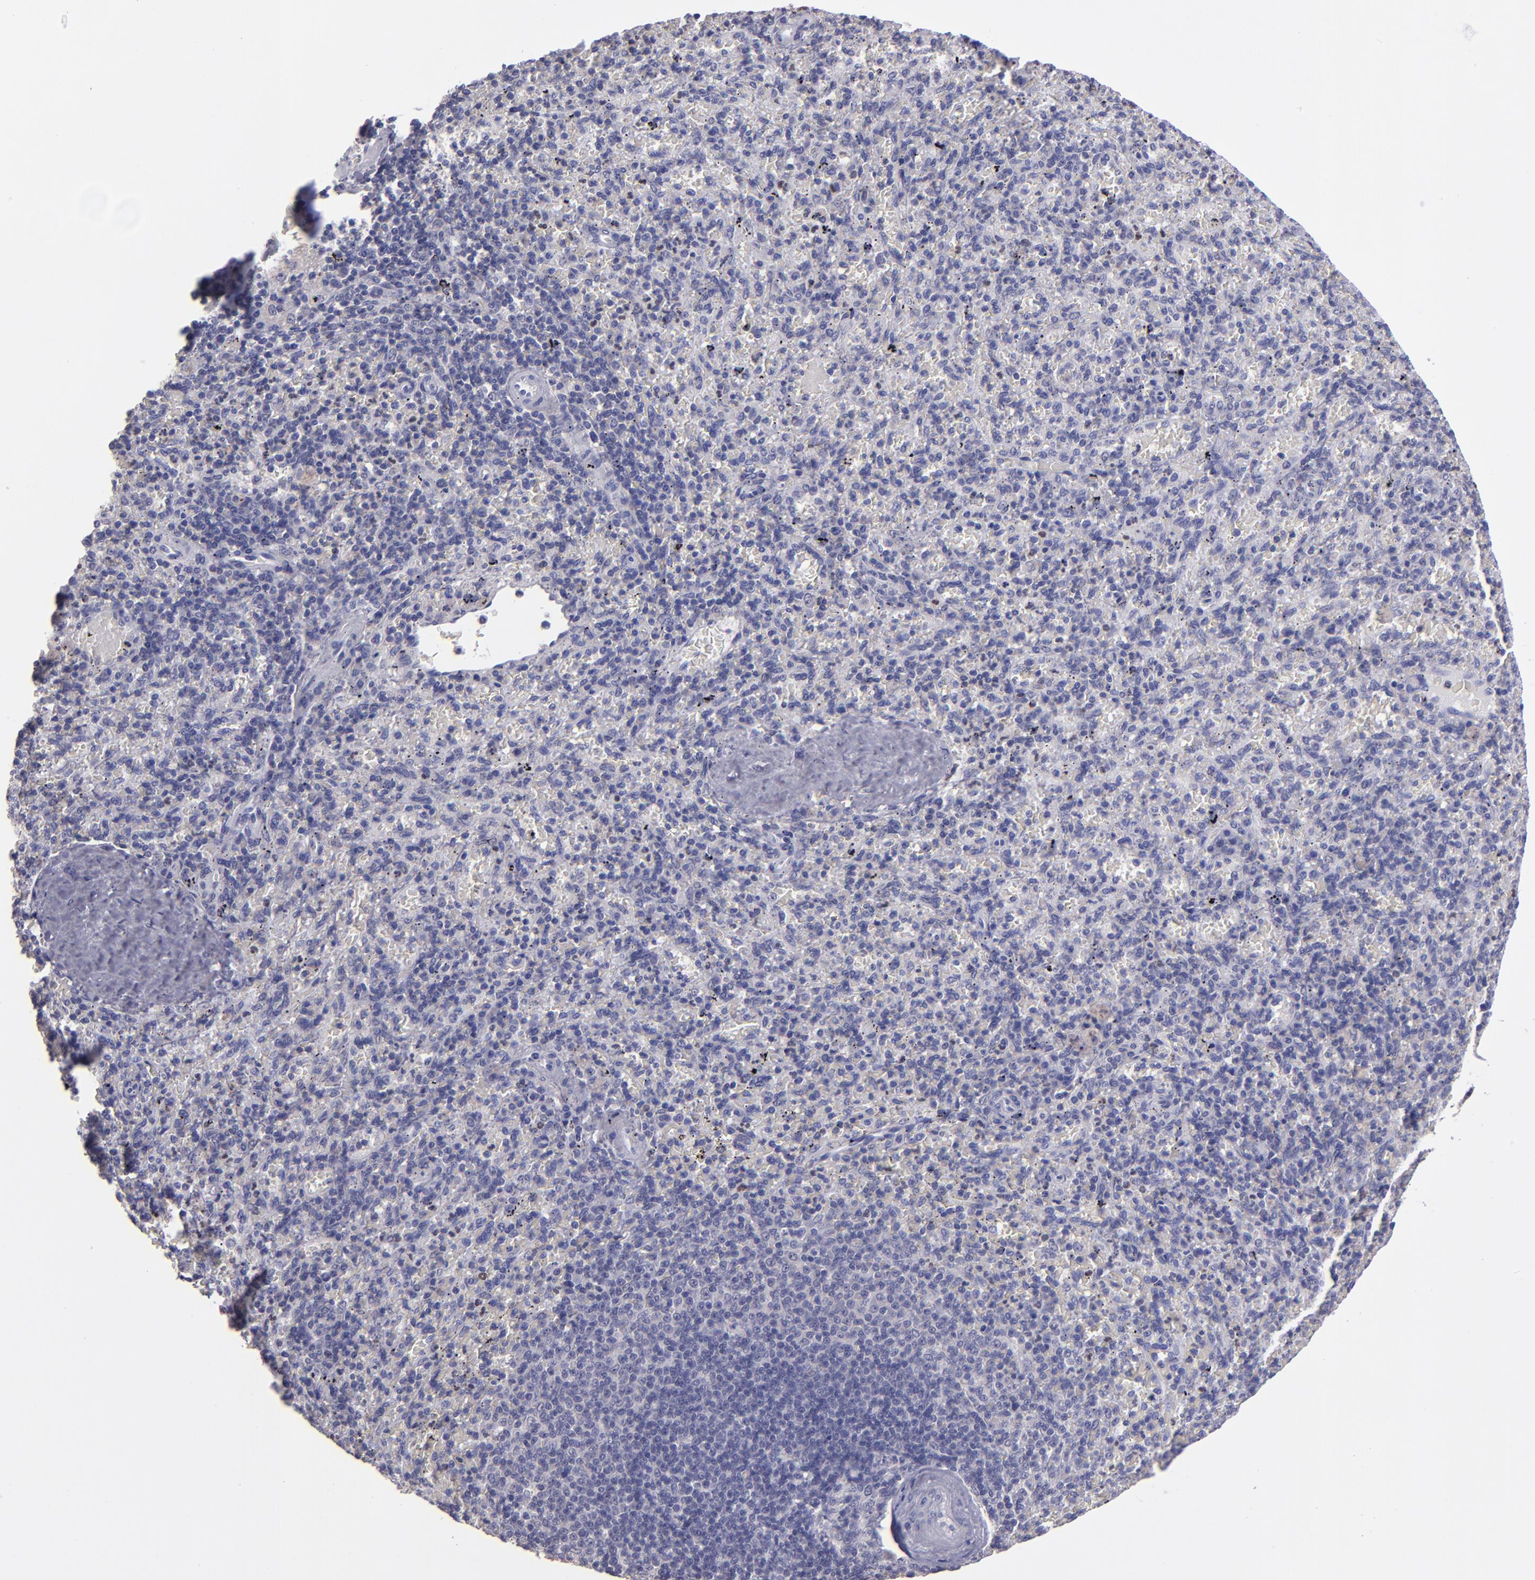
{"staining": {"intensity": "negative", "quantity": "none", "location": "none"}, "tissue": "spleen", "cell_type": "Cells in red pulp", "image_type": "normal", "snomed": [{"axis": "morphology", "description": "Normal tissue, NOS"}, {"axis": "topography", "description": "Spleen"}], "caption": "An IHC histopathology image of normal spleen is shown. There is no staining in cells in red pulp of spleen.", "gene": "CEBPE", "patient": {"sex": "female", "age": 43}}